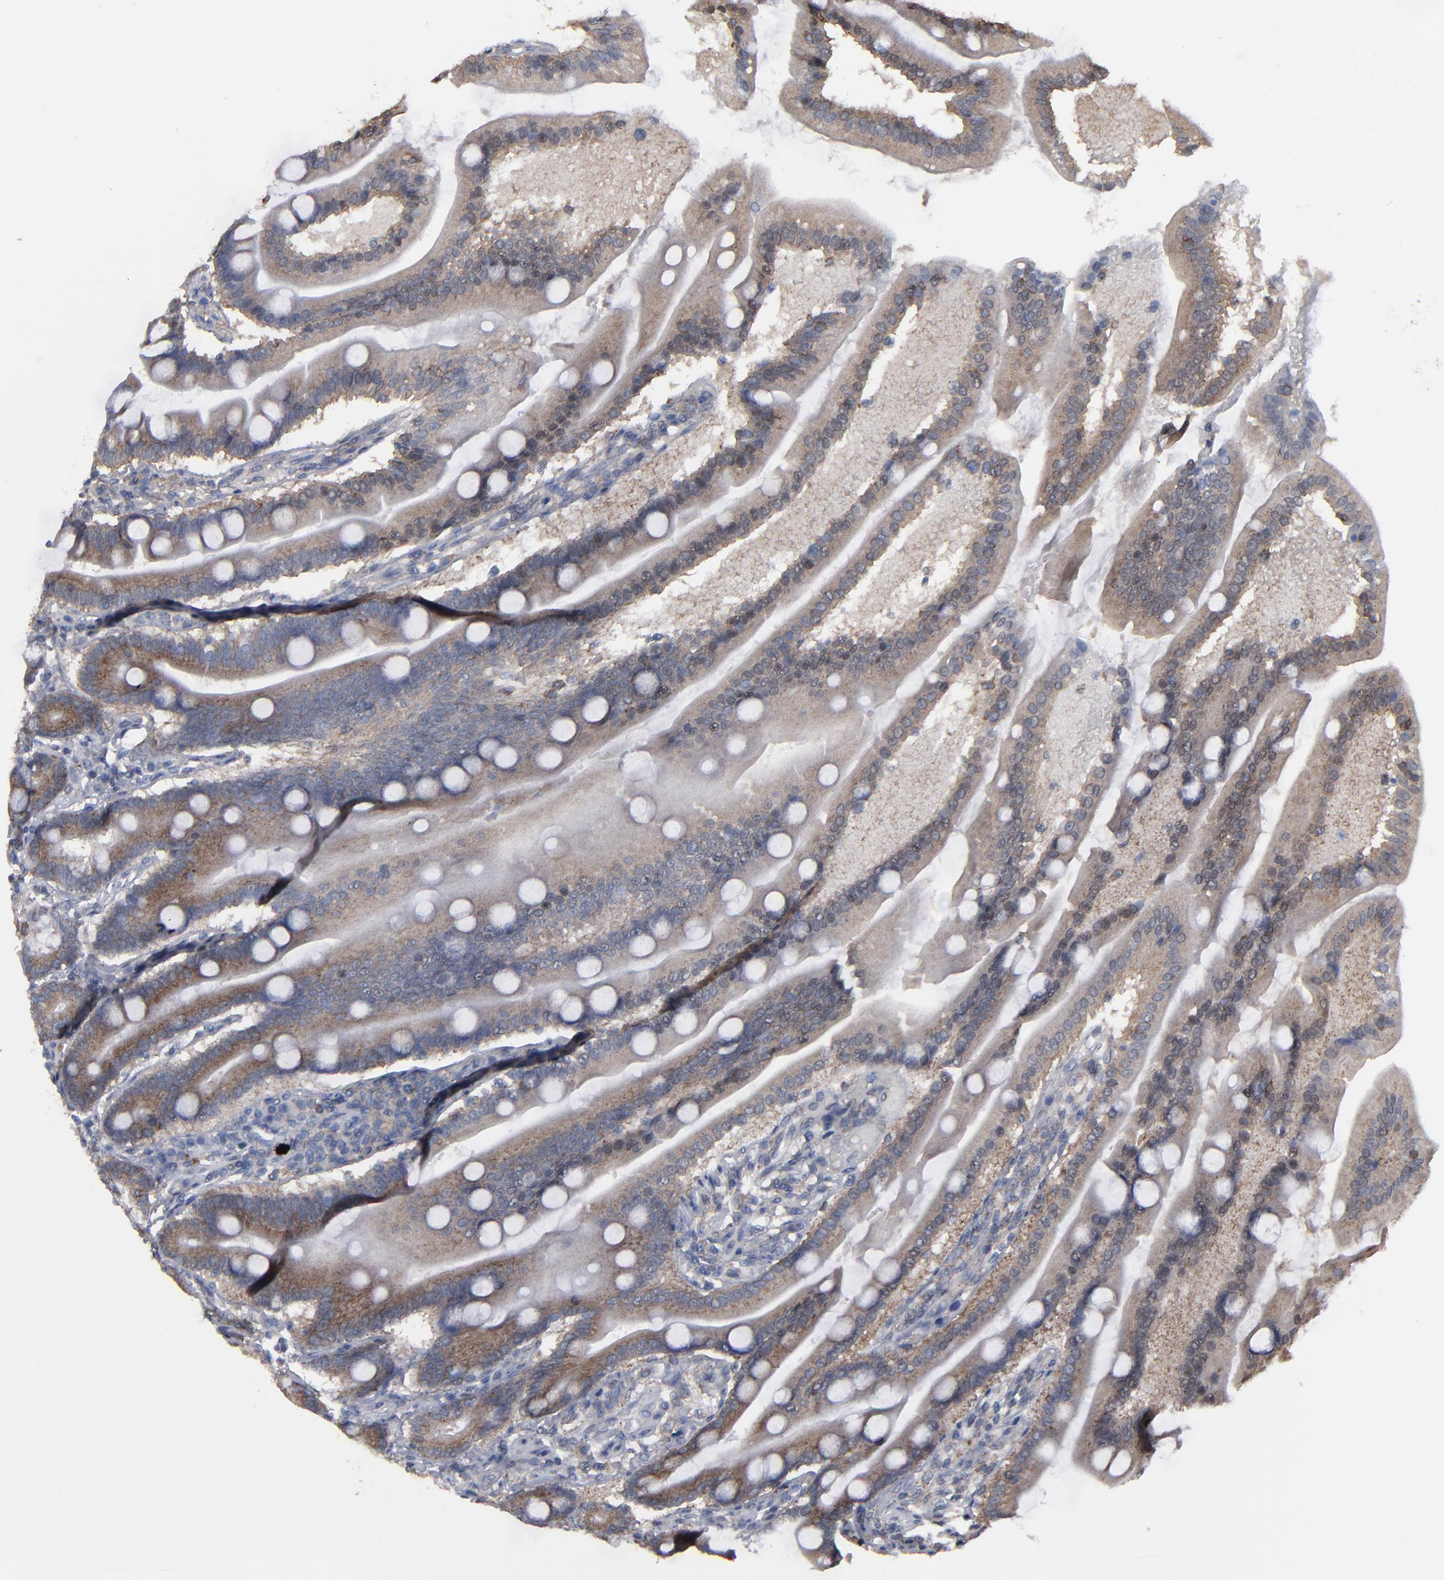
{"staining": {"intensity": "strong", "quantity": ">75%", "location": "cytoplasmic/membranous,nuclear"}, "tissue": "duodenum", "cell_type": "Glandular cells", "image_type": "normal", "snomed": [{"axis": "morphology", "description": "Normal tissue, NOS"}, {"axis": "topography", "description": "Duodenum"}], "caption": "This histopathology image shows immunohistochemistry staining of benign human duodenum, with high strong cytoplasmic/membranous,nuclear expression in about >75% of glandular cells.", "gene": "KIAA2026", "patient": {"sex": "female", "age": 64}}